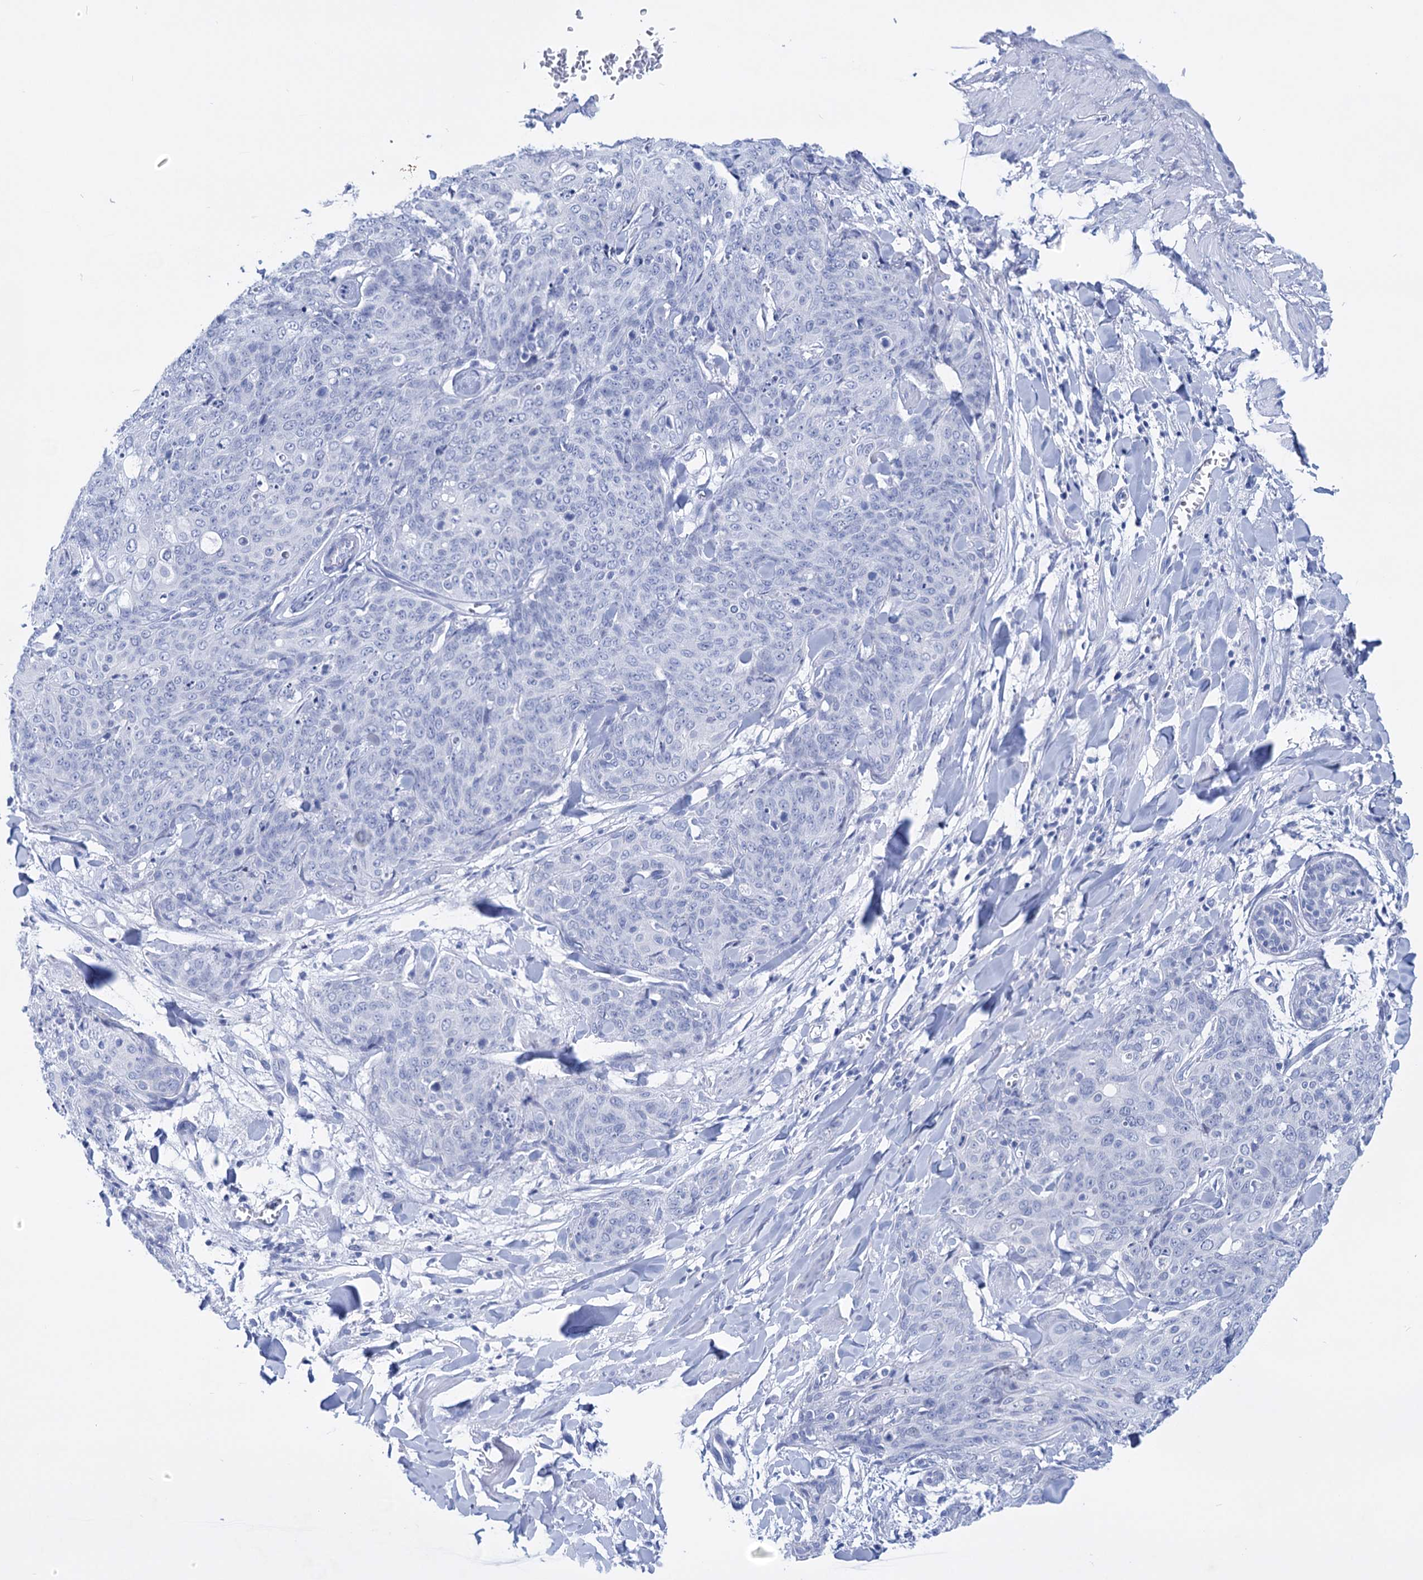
{"staining": {"intensity": "negative", "quantity": "none", "location": "none"}, "tissue": "skin cancer", "cell_type": "Tumor cells", "image_type": "cancer", "snomed": [{"axis": "morphology", "description": "Squamous cell carcinoma, NOS"}, {"axis": "topography", "description": "Skin"}, {"axis": "topography", "description": "Vulva"}], "caption": "Immunohistochemistry histopathology image of human skin cancer (squamous cell carcinoma) stained for a protein (brown), which exhibits no positivity in tumor cells.", "gene": "FBXW12", "patient": {"sex": "female", "age": 85}}